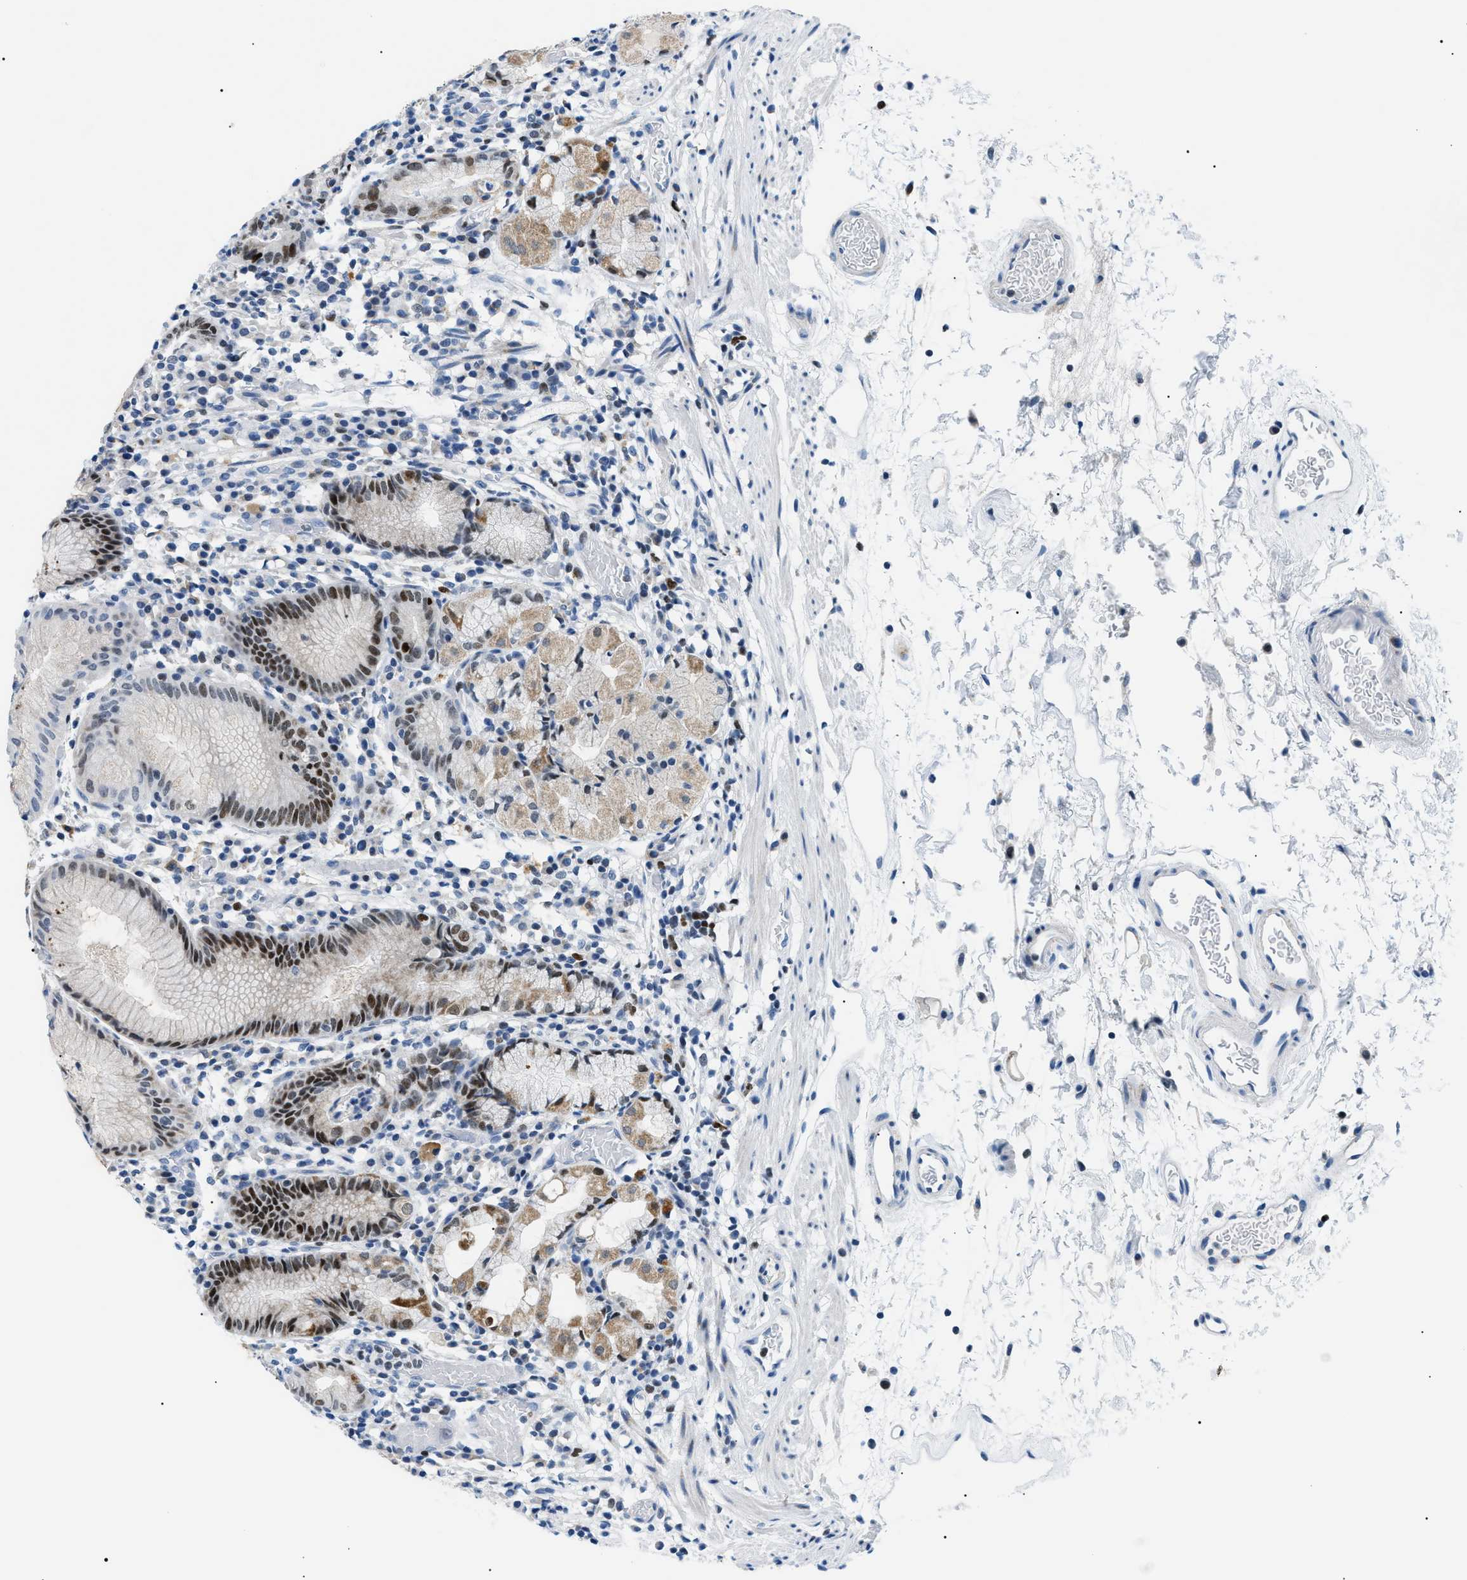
{"staining": {"intensity": "moderate", "quantity": "25%-75%", "location": "cytoplasmic/membranous,nuclear"}, "tissue": "stomach", "cell_type": "Glandular cells", "image_type": "normal", "snomed": [{"axis": "morphology", "description": "Normal tissue, NOS"}, {"axis": "topography", "description": "Stomach"}, {"axis": "topography", "description": "Stomach, lower"}], "caption": "Immunohistochemical staining of normal stomach shows 25%-75% levels of moderate cytoplasmic/membranous,nuclear protein positivity in approximately 25%-75% of glandular cells.", "gene": "SMARCC1", "patient": {"sex": "female", "age": 75}}